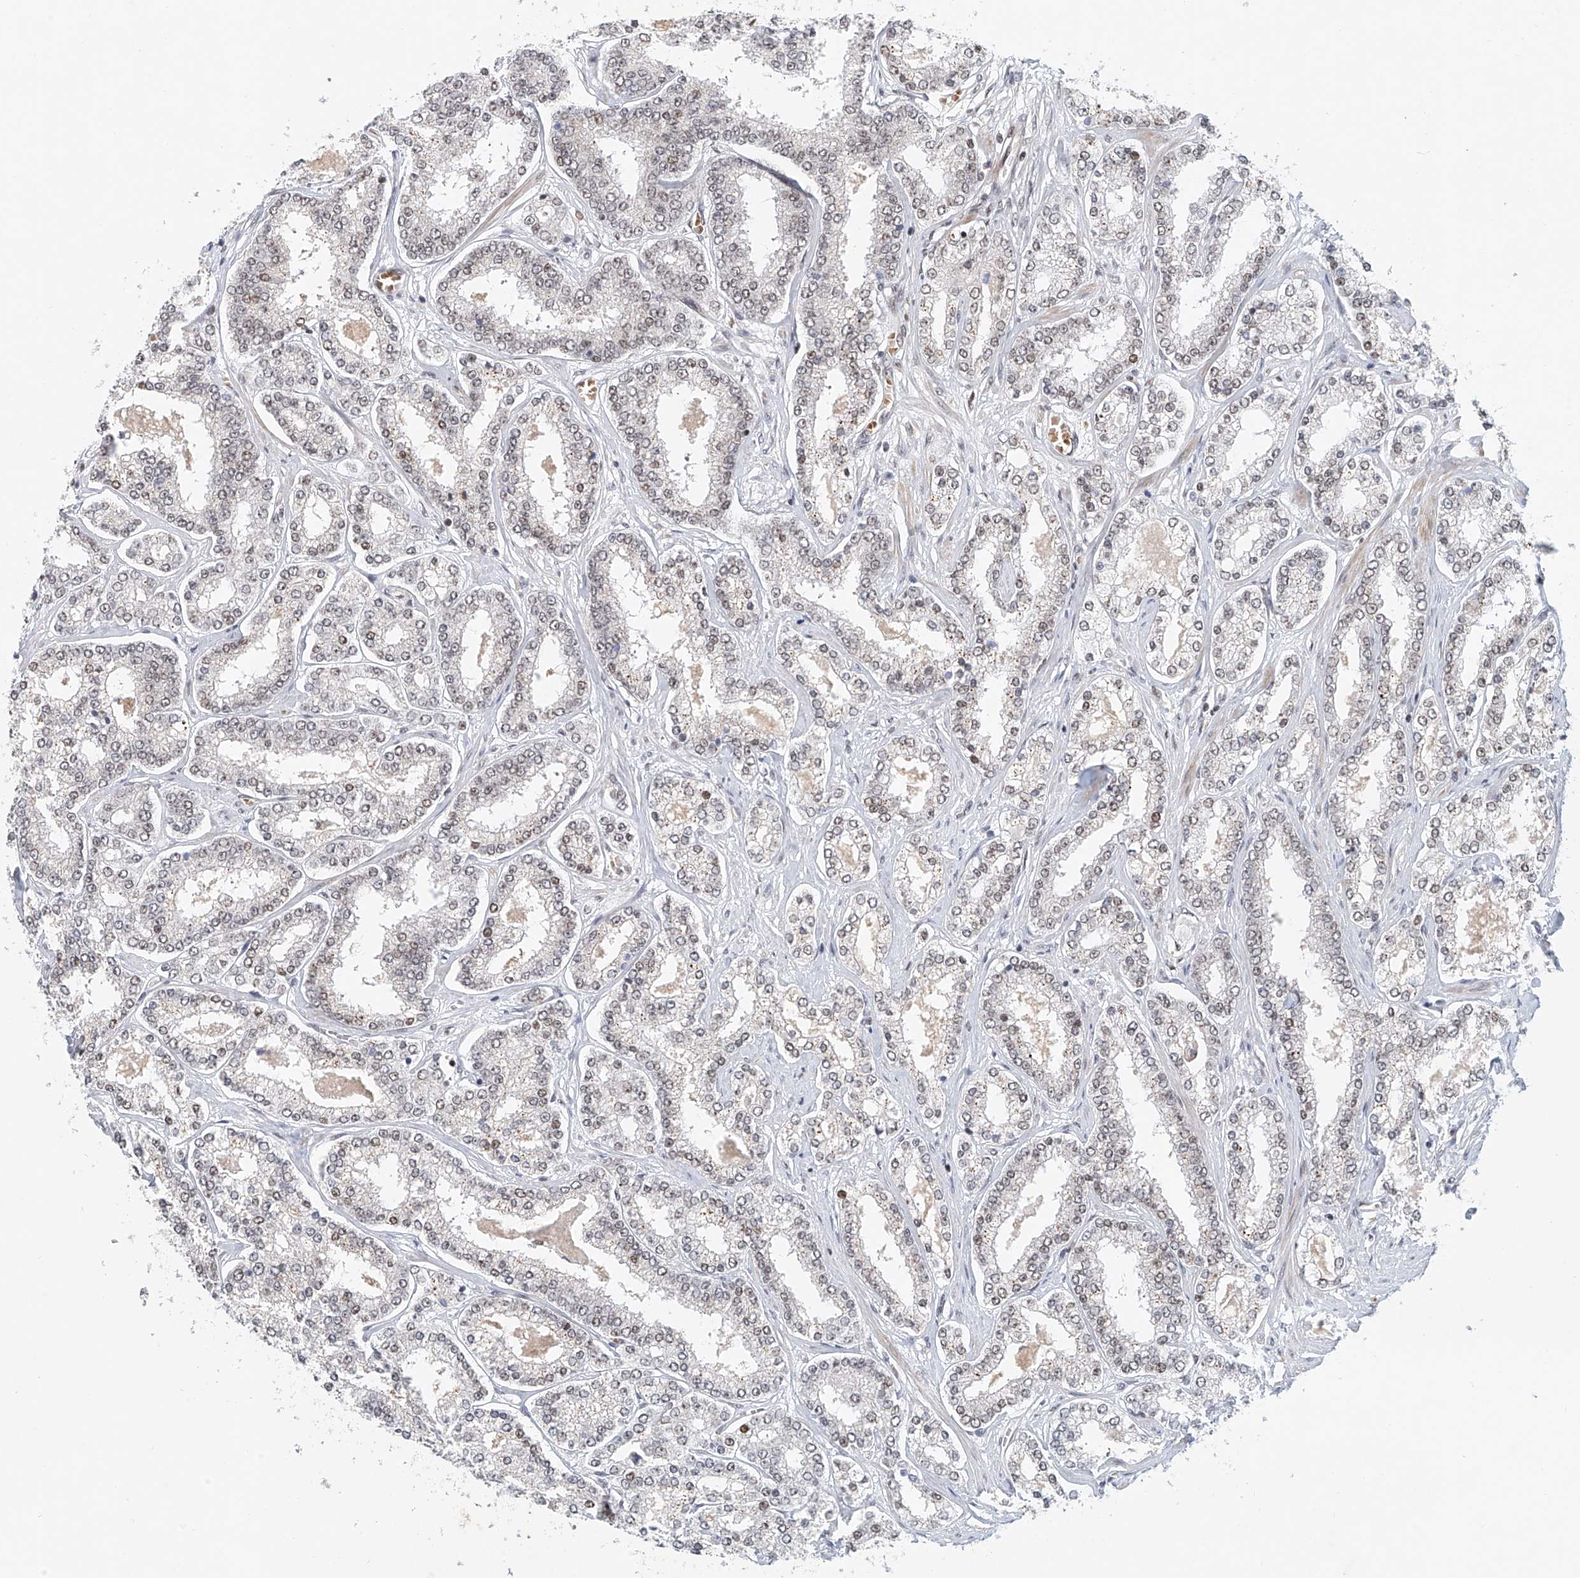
{"staining": {"intensity": "weak", "quantity": "<25%", "location": "nuclear"}, "tissue": "prostate cancer", "cell_type": "Tumor cells", "image_type": "cancer", "snomed": [{"axis": "morphology", "description": "Normal tissue, NOS"}, {"axis": "morphology", "description": "Adenocarcinoma, High grade"}, {"axis": "topography", "description": "Prostate"}], "caption": "Immunohistochemical staining of human prostate cancer (high-grade adenocarcinoma) shows no significant positivity in tumor cells.", "gene": "ZNF470", "patient": {"sex": "male", "age": 83}}